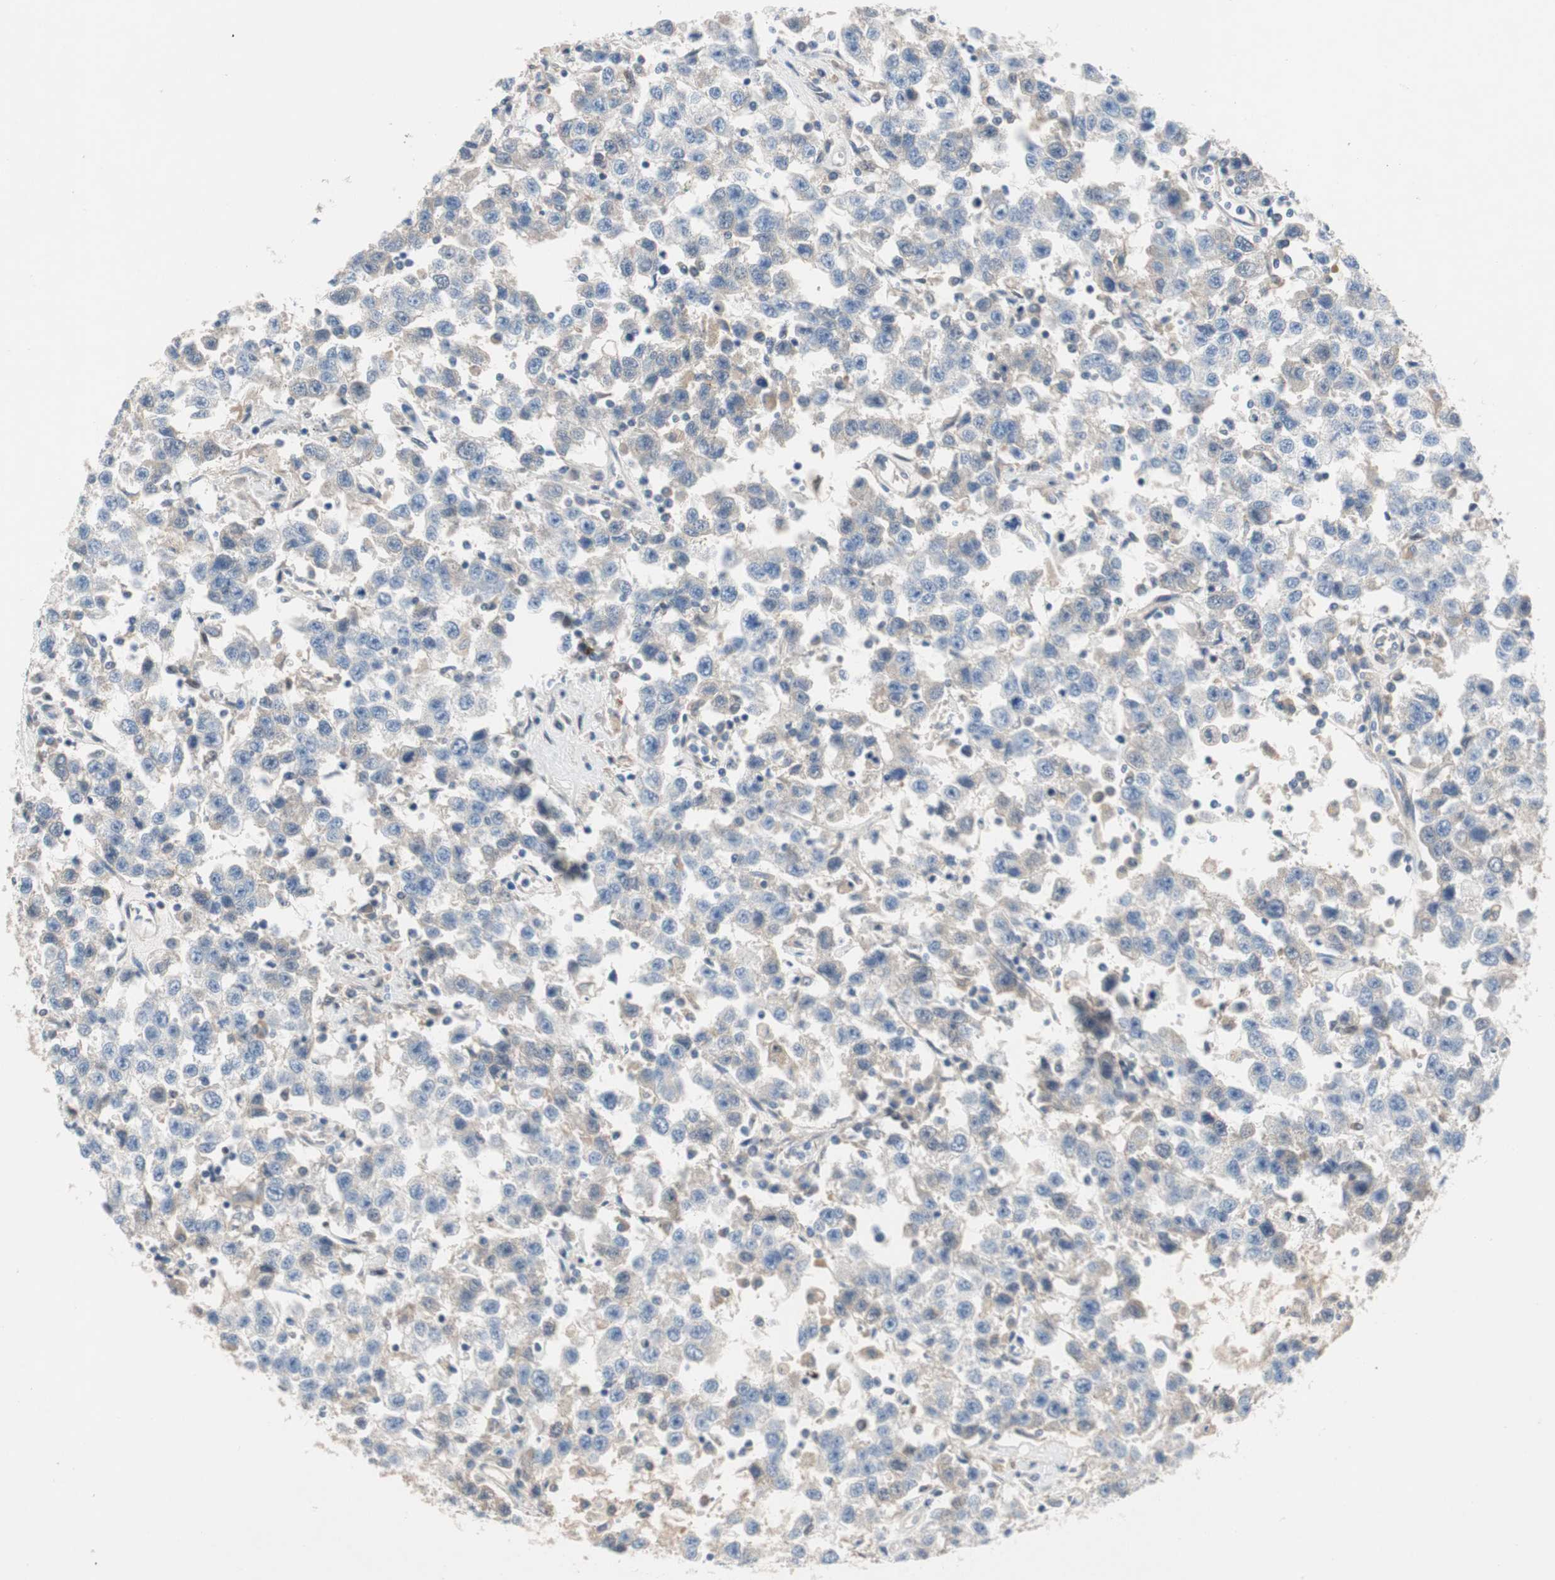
{"staining": {"intensity": "negative", "quantity": "none", "location": "none"}, "tissue": "testis cancer", "cell_type": "Tumor cells", "image_type": "cancer", "snomed": [{"axis": "morphology", "description": "Seminoma, NOS"}, {"axis": "topography", "description": "Testis"}], "caption": "Human testis cancer stained for a protein using immunohistochemistry reveals no staining in tumor cells.", "gene": "RELB", "patient": {"sex": "male", "age": 41}}